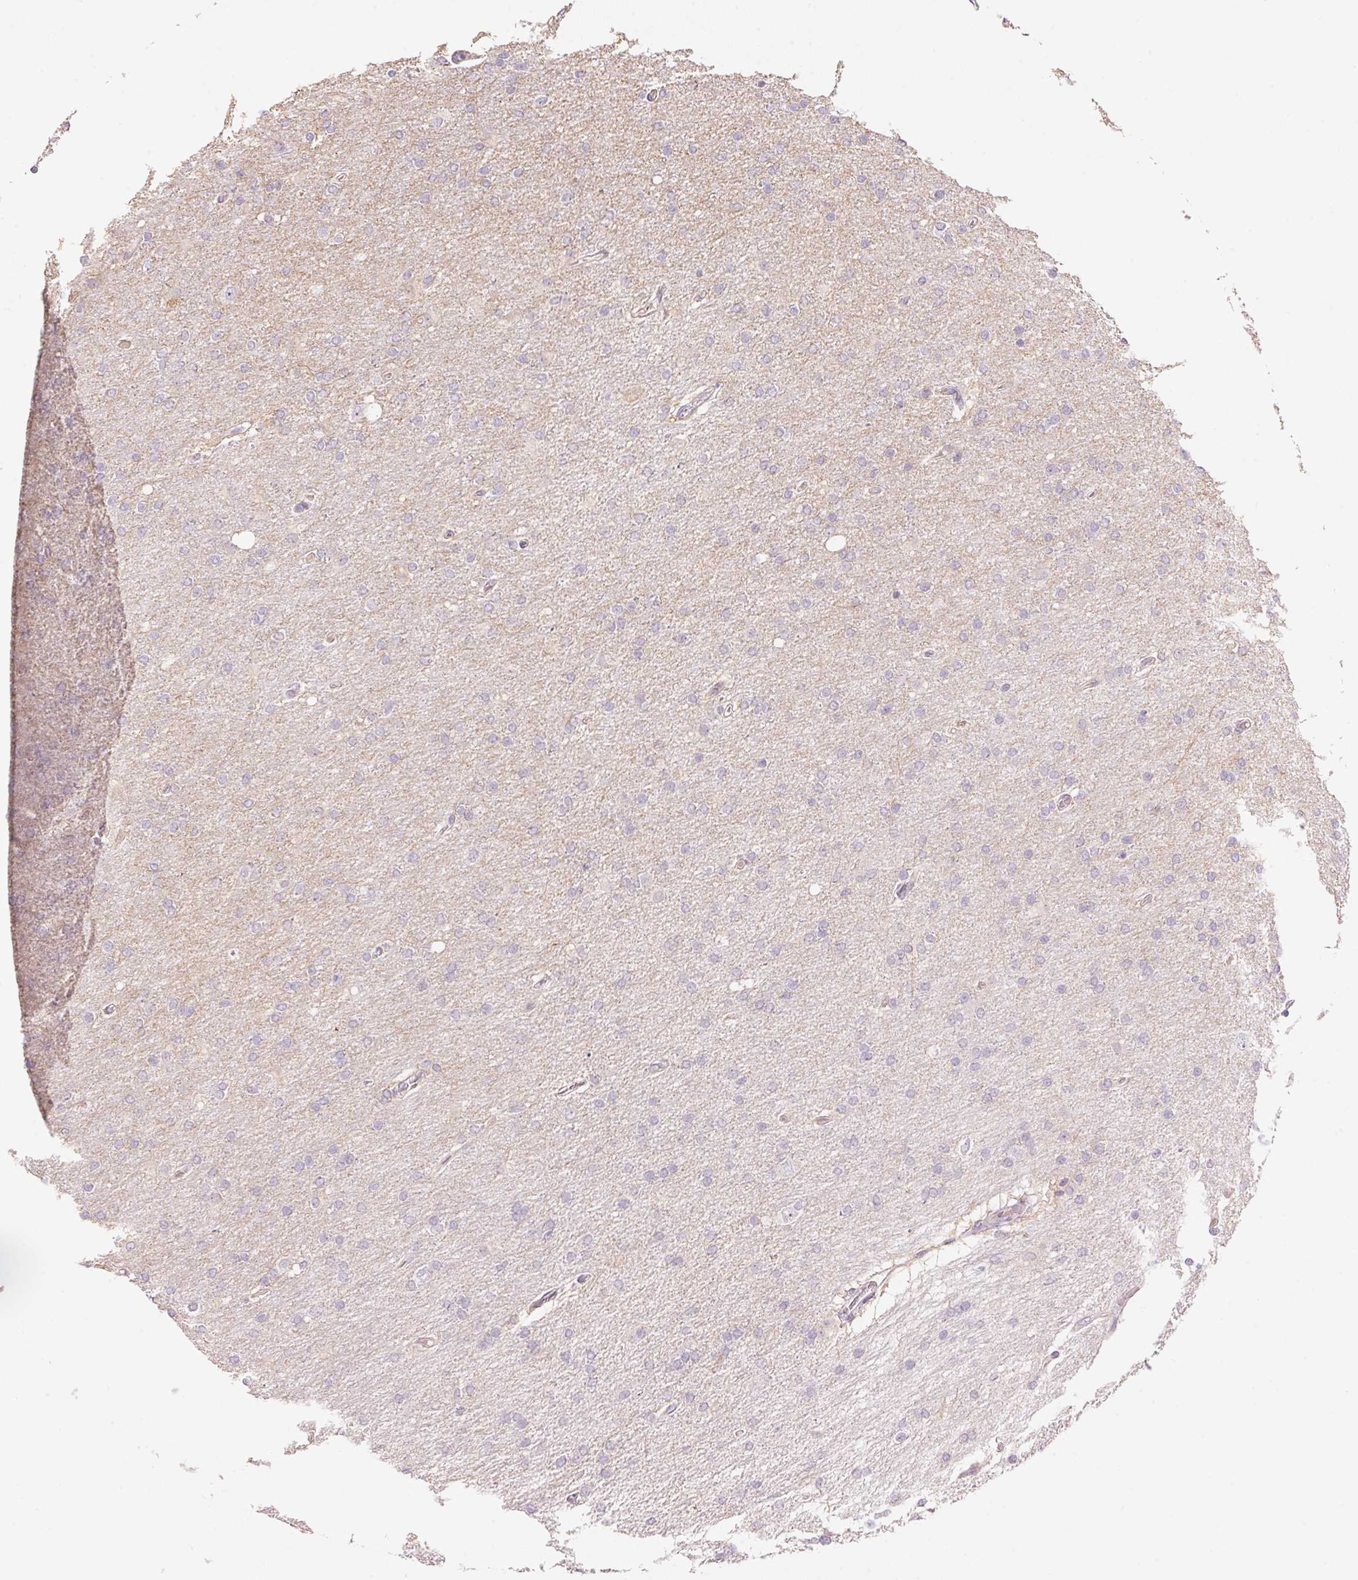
{"staining": {"intensity": "negative", "quantity": "none", "location": "none"}, "tissue": "glioma", "cell_type": "Tumor cells", "image_type": "cancer", "snomed": [{"axis": "morphology", "description": "Glioma, malignant, High grade"}, {"axis": "topography", "description": "Cerebral cortex"}], "caption": "Immunohistochemistry of human glioma displays no positivity in tumor cells.", "gene": "CYP11B1", "patient": {"sex": "male", "age": 70}}